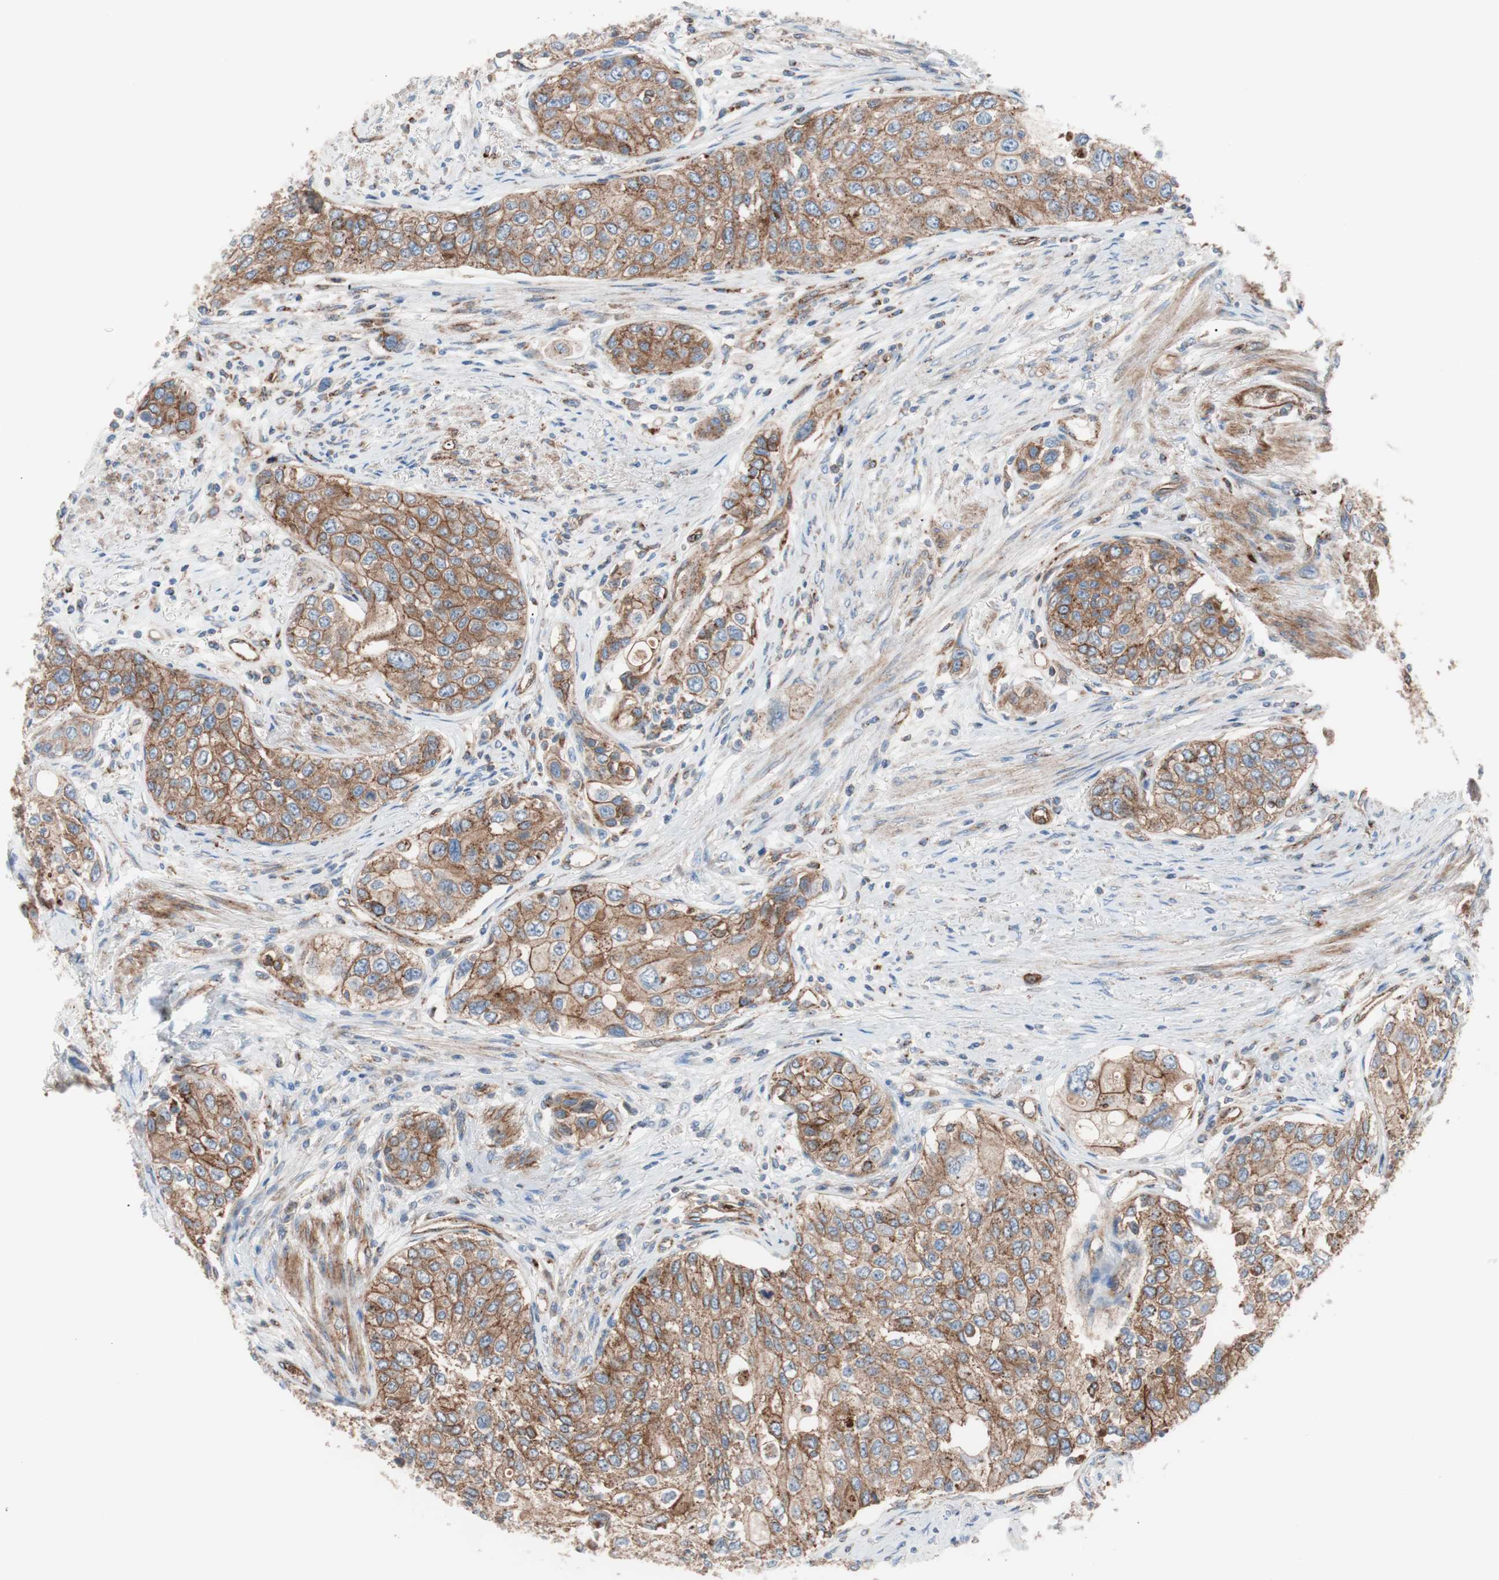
{"staining": {"intensity": "moderate", "quantity": ">75%", "location": "cytoplasmic/membranous"}, "tissue": "urothelial cancer", "cell_type": "Tumor cells", "image_type": "cancer", "snomed": [{"axis": "morphology", "description": "Urothelial carcinoma, High grade"}, {"axis": "topography", "description": "Urinary bladder"}], "caption": "Immunohistochemical staining of urothelial cancer exhibits medium levels of moderate cytoplasmic/membranous protein expression in about >75% of tumor cells.", "gene": "FLOT2", "patient": {"sex": "female", "age": 56}}